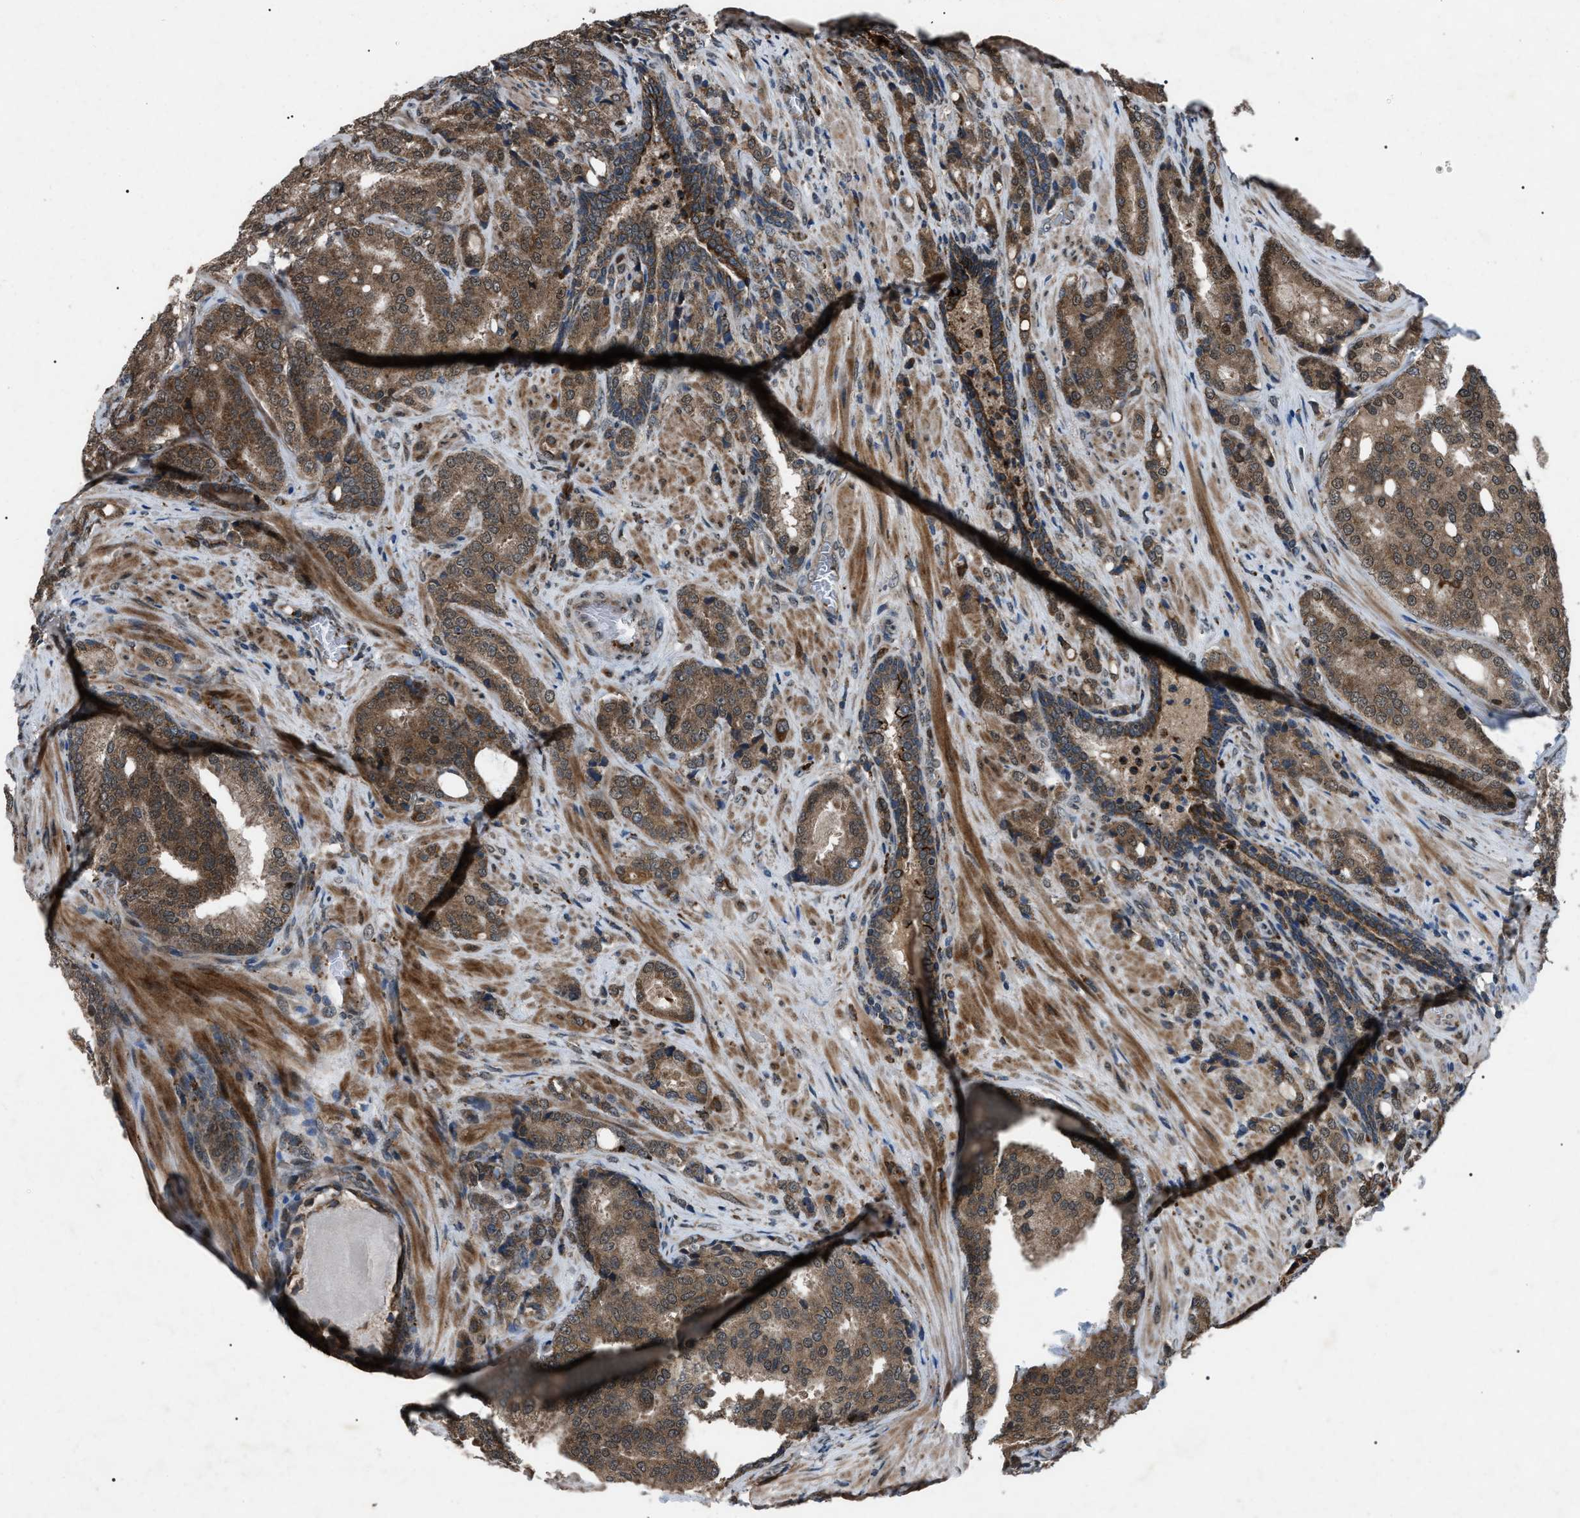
{"staining": {"intensity": "moderate", "quantity": ">75%", "location": "cytoplasmic/membranous"}, "tissue": "prostate cancer", "cell_type": "Tumor cells", "image_type": "cancer", "snomed": [{"axis": "morphology", "description": "Adenocarcinoma, High grade"}, {"axis": "topography", "description": "Prostate"}], "caption": "The photomicrograph exhibits immunohistochemical staining of high-grade adenocarcinoma (prostate). There is moderate cytoplasmic/membranous expression is seen in about >75% of tumor cells. (IHC, brightfield microscopy, high magnification).", "gene": "ZFAND2A", "patient": {"sex": "male", "age": 50}}